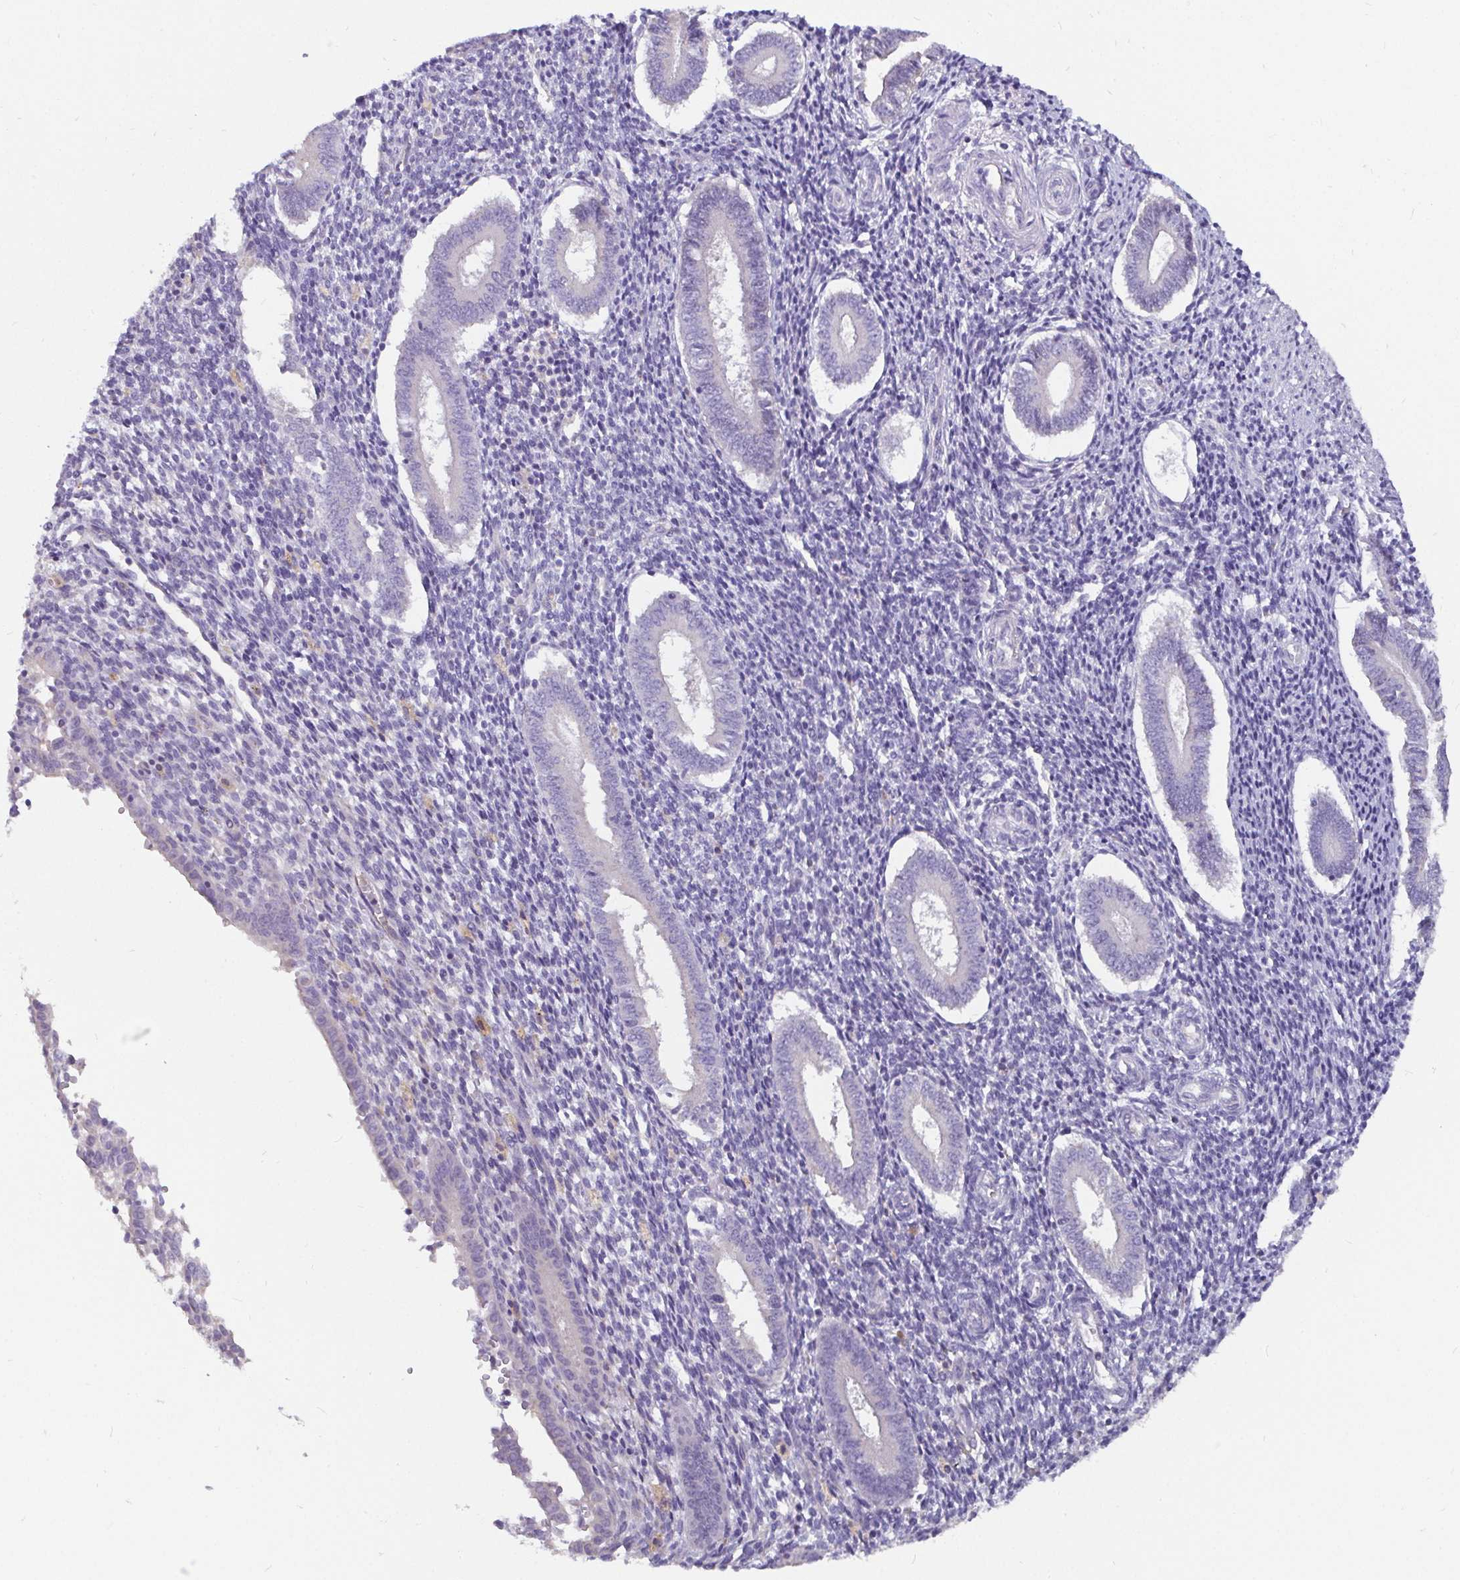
{"staining": {"intensity": "negative", "quantity": "none", "location": "none"}, "tissue": "endometrium", "cell_type": "Cells in endometrial stroma", "image_type": "normal", "snomed": [{"axis": "morphology", "description": "Normal tissue, NOS"}, {"axis": "topography", "description": "Endometrium"}], "caption": "A micrograph of endometrium stained for a protein demonstrates no brown staining in cells in endometrial stroma.", "gene": "ADAMTS6", "patient": {"sex": "female", "age": 25}}